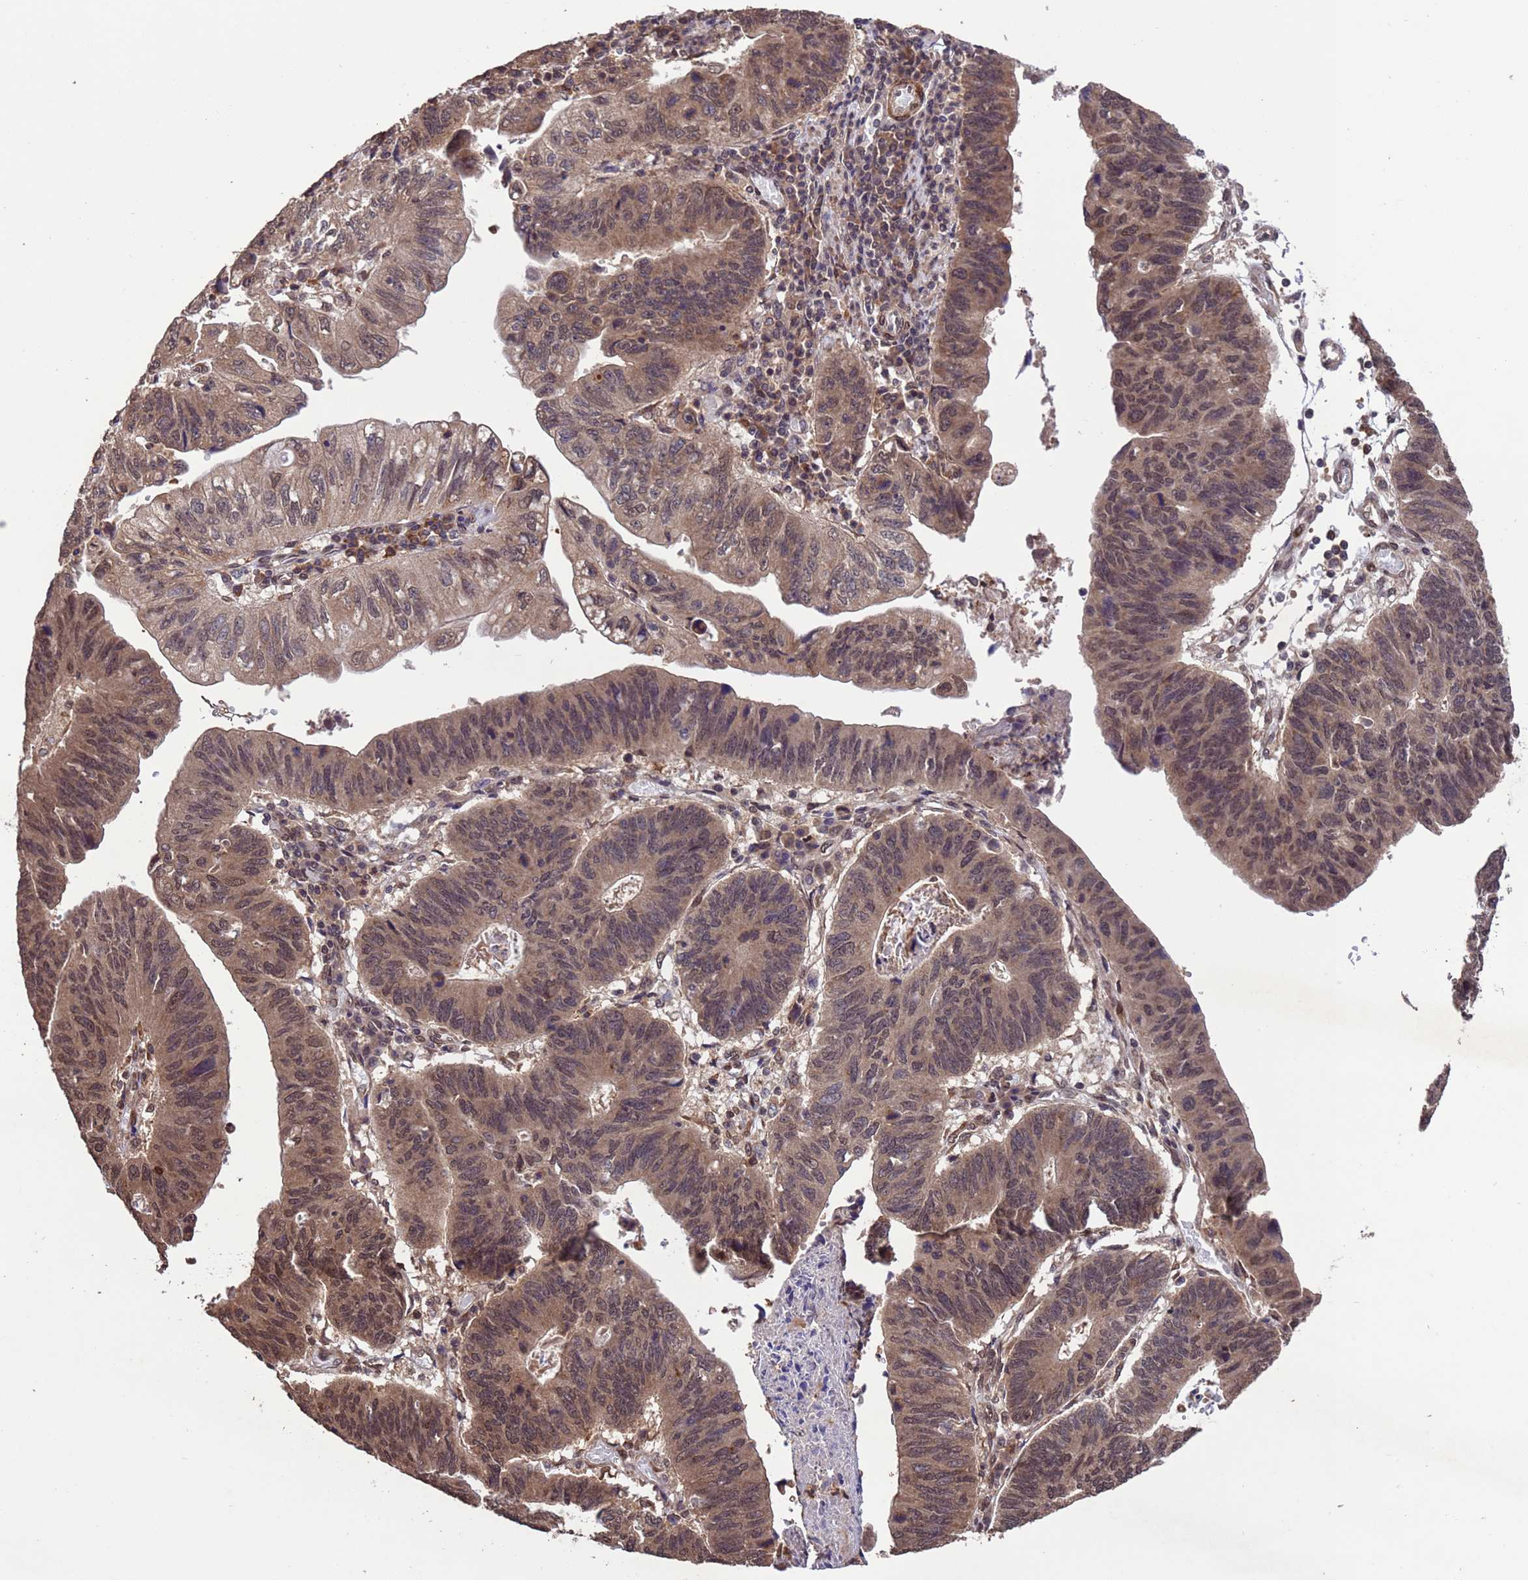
{"staining": {"intensity": "moderate", "quantity": ">75%", "location": "cytoplasmic/membranous,nuclear"}, "tissue": "stomach cancer", "cell_type": "Tumor cells", "image_type": "cancer", "snomed": [{"axis": "morphology", "description": "Adenocarcinoma, NOS"}, {"axis": "topography", "description": "Stomach"}], "caption": "Human stomach adenocarcinoma stained with a brown dye shows moderate cytoplasmic/membranous and nuclear positive positivity in about >75% of tumor cells.", "gene": "VSTM4", "patient": {"sex": "male", "age": 59}}